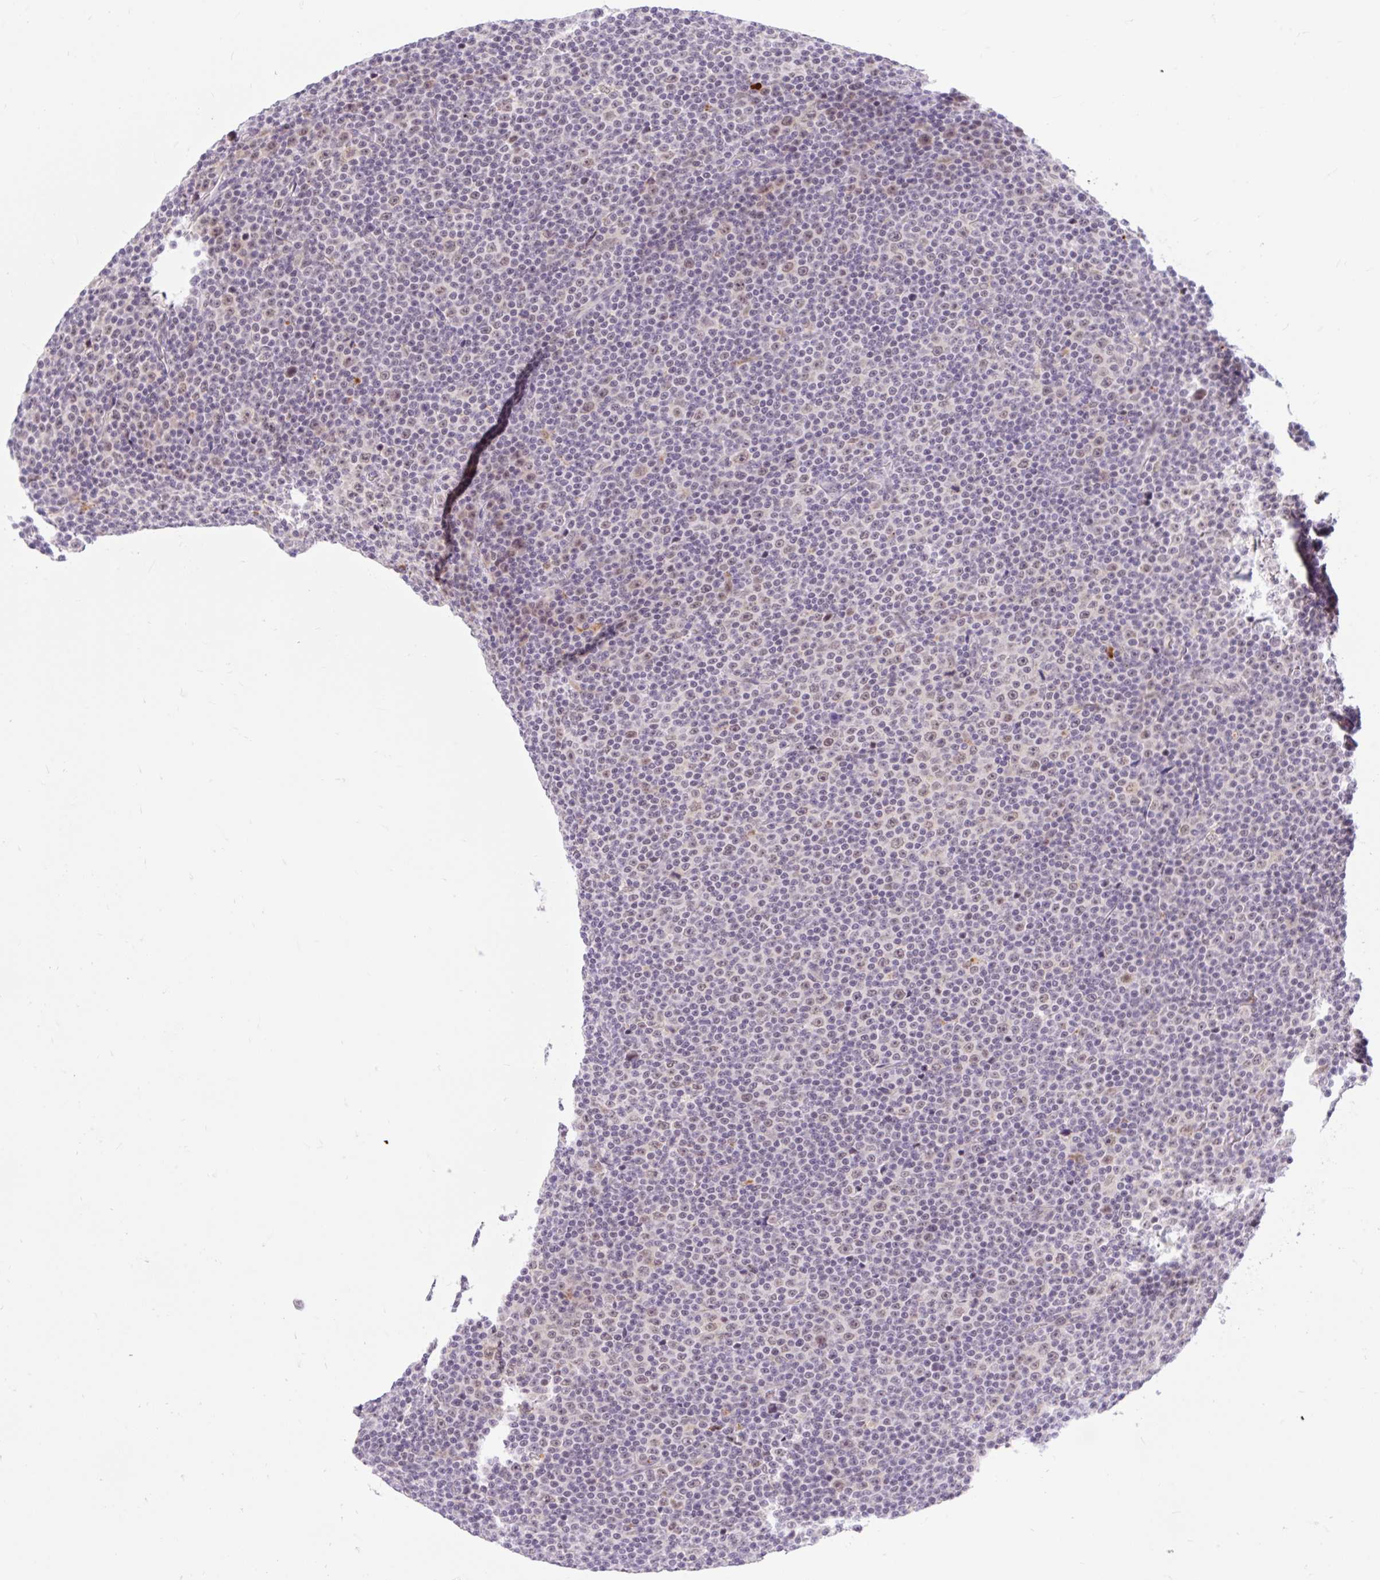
{"staining": {"intensity": "negative", "quantity": "none", "location": "none"}, "tissue": "lymphoma", "cell_type": "Tumor cells", "image_type": "cancer", "snomed": [{"axis": "morphology", "description": "Malignant lymphoma, non-Hodgkin's type, Low grade"}, {"axis": "topography", "description": "Lymph node"}], "caption": "Image shows no significant protein staining in tumor cells of low-grade malignant lymphoma, non-Hodgkin's type.", "gene": "SRSF10", "patient": {"sex": "female", "age": 67}}